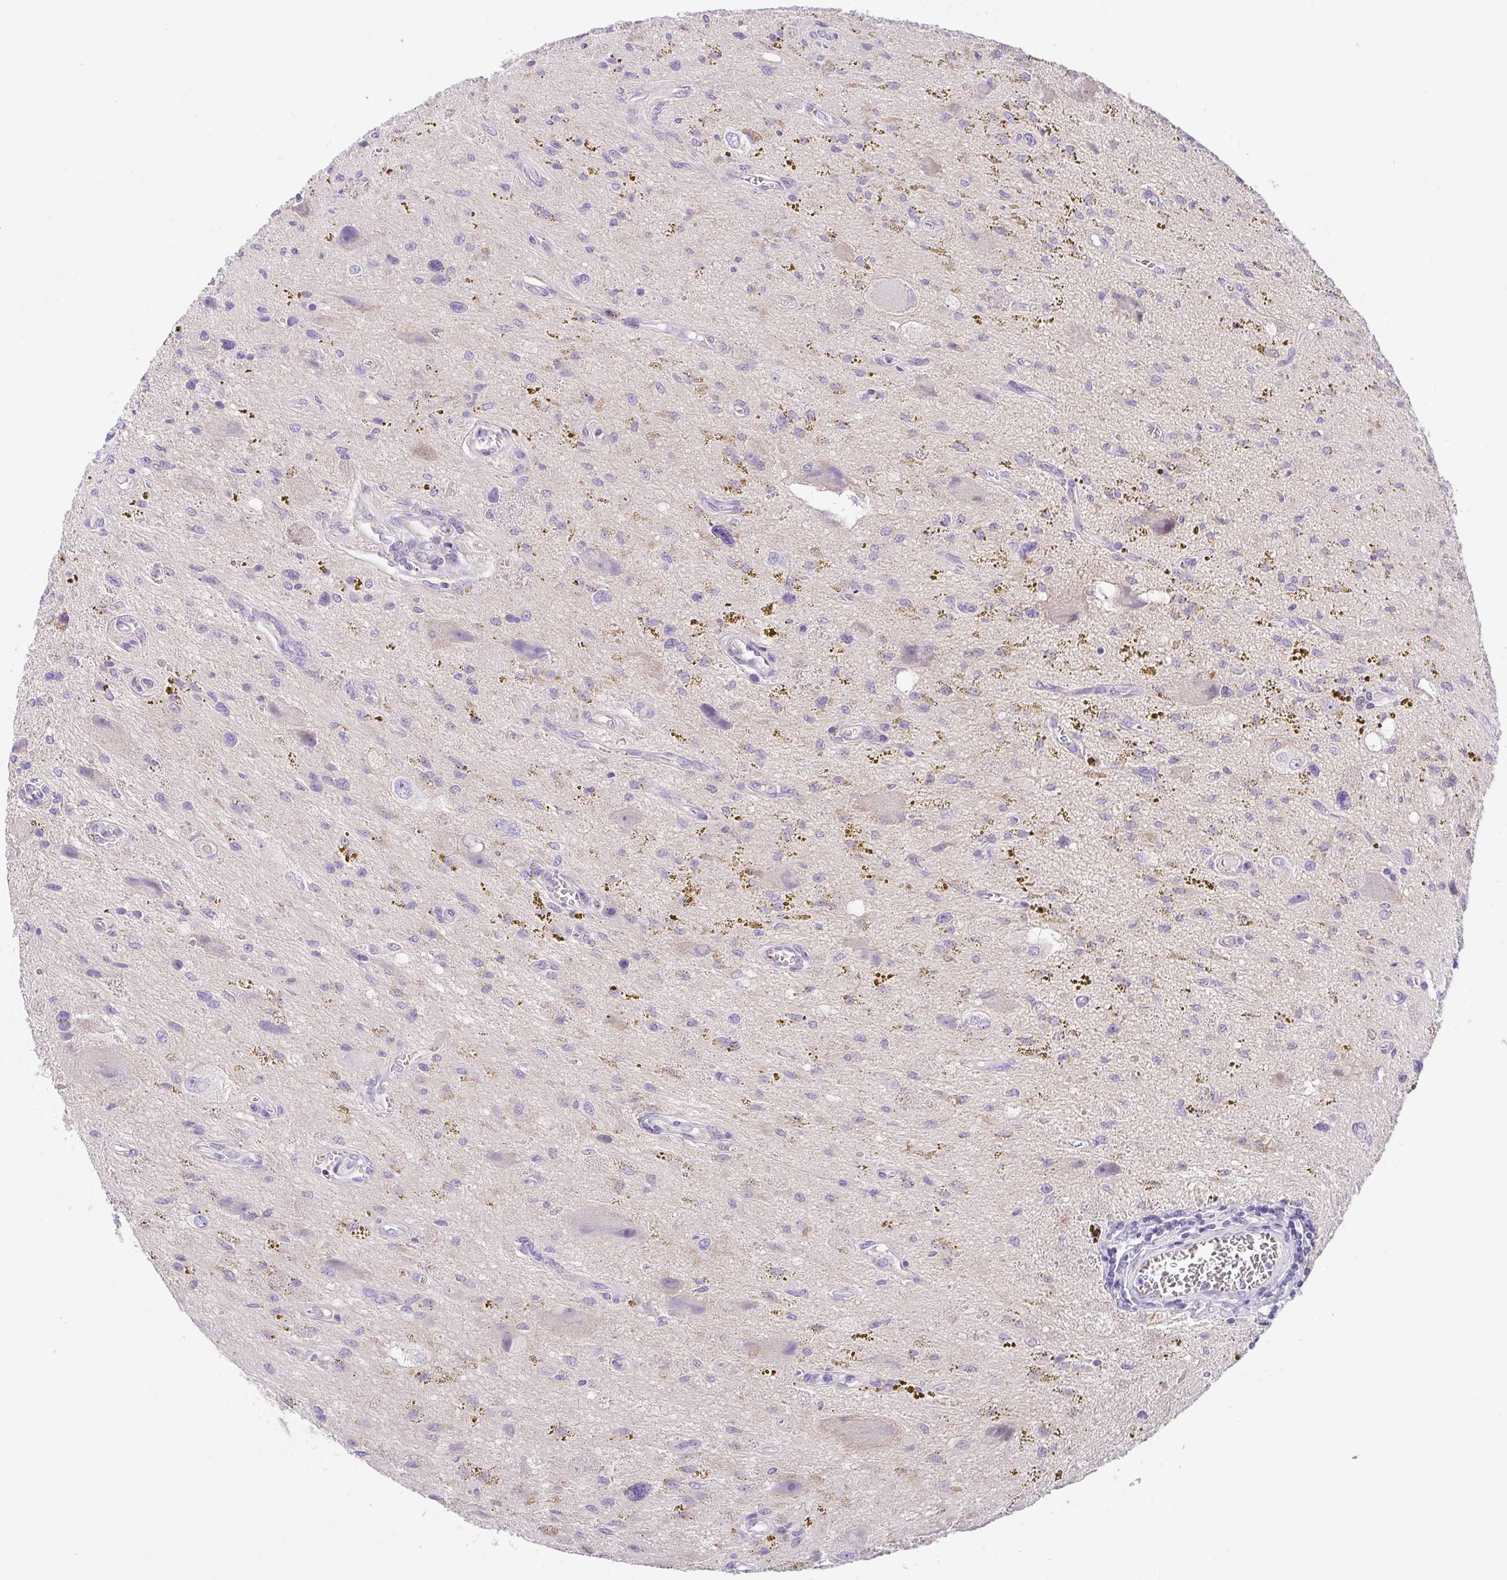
{"staining": {"intensity": "negative", "quantity": "none", "location": "none"}, "tissue": "glioma", "cell_type": "Tumor cells", "image_type": "cancer", "snomed": [{"axis": "morphology", "description": "Glioma, malignant, Low grade"}, {"axis": "topography", "description": "Cerebellum"}], "caption": "Tumor cells show no significant protein positivity in malignant glioma (low-grade).", "gene": "SLC13A1", "patient": {"sex": "female", "age": 14}}